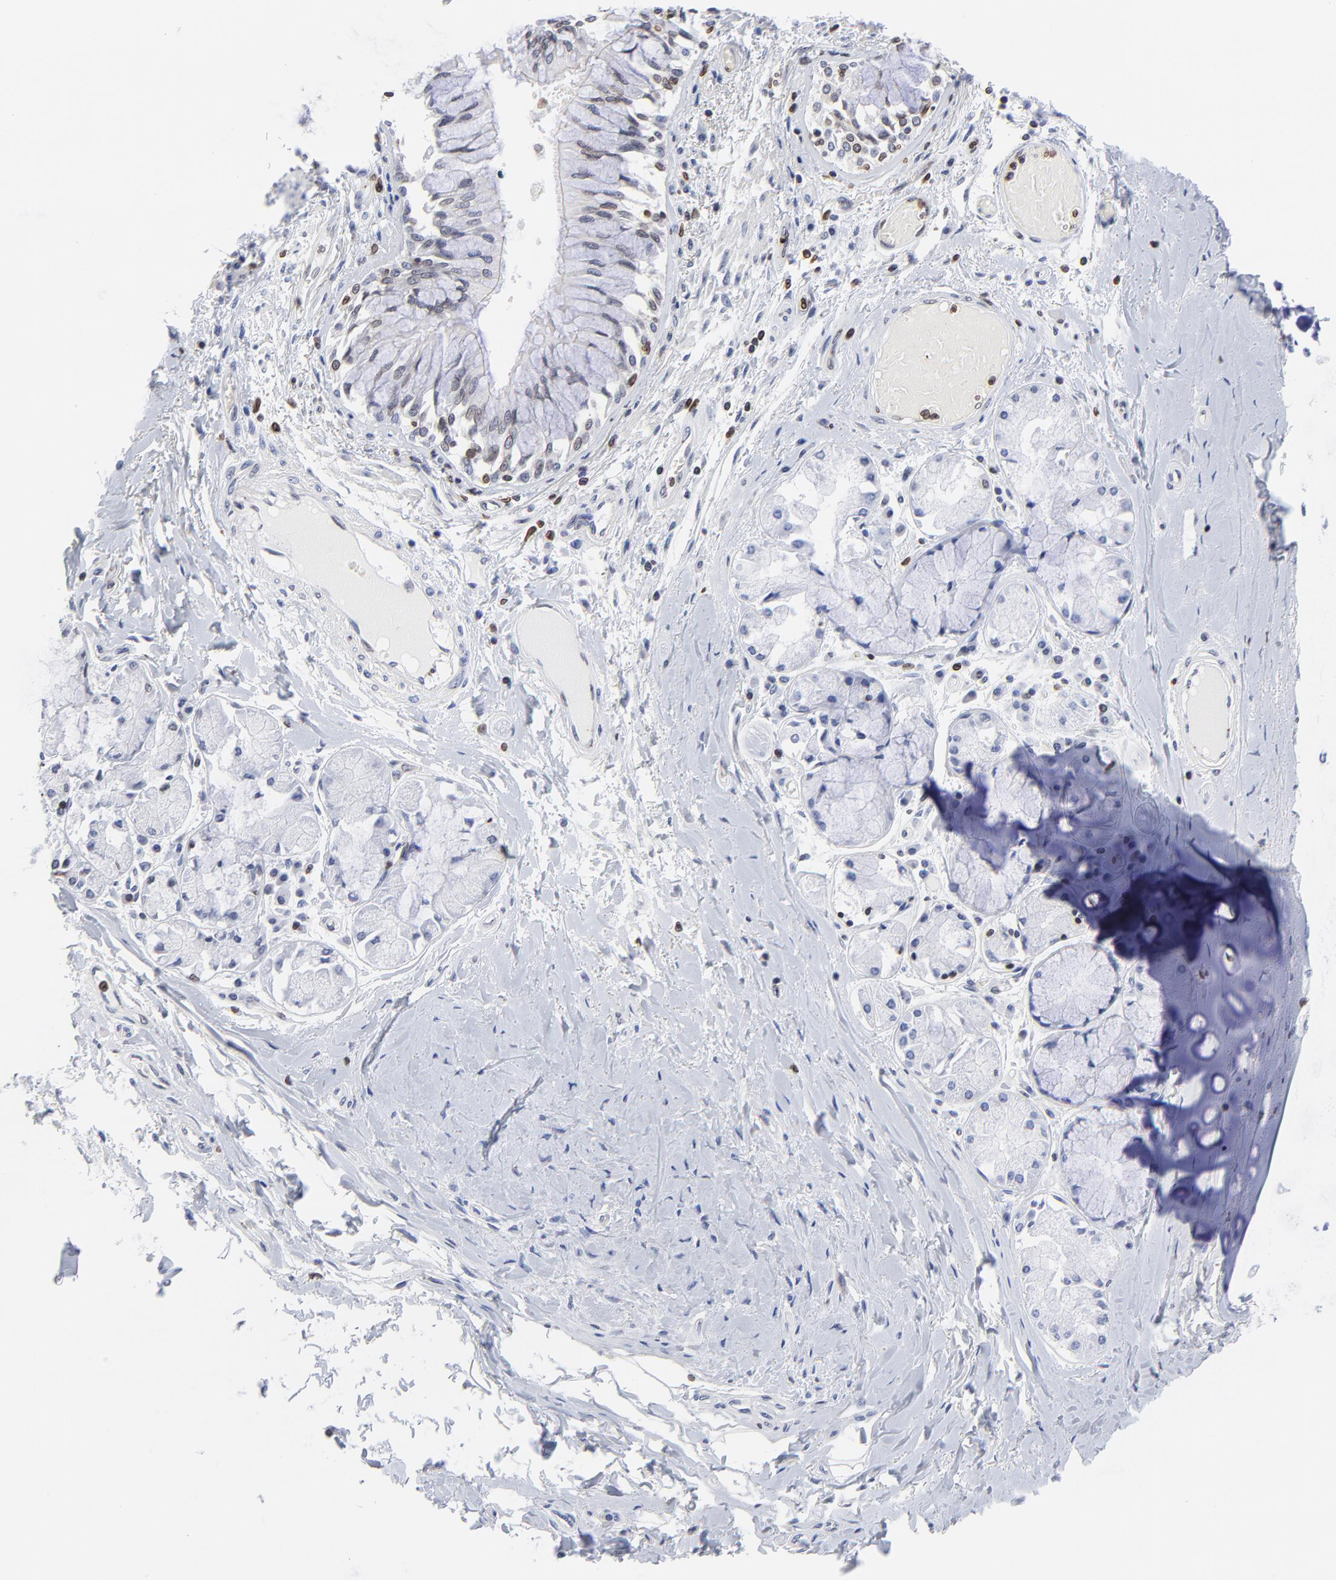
{"staining": {"intensity": "negative", "quantity": "none", "location": "none"}, "tissue": "bronchus", "cell_type": "Respiratory epithelial cells", "image_type": "normal", "snomed": [{"axis": "morphology", "description": "Normal tissue, NOS"}, {"axis": "topography", "description": "Cartilage tissue"}, {"axis": "topography", "description": "Bronchus"}, {"axis": "topography", "description": "Lung"}, {"axis": "topography", "description": "Peripheral nerve tissue"}], "caption": "IHC micrograph of unremarkable bronchus stained for a protein (brown), which shows no expression in respiratory epithelial cells.", "gene": "THAP7", "patient": {"sex": "female", "age": 49}}